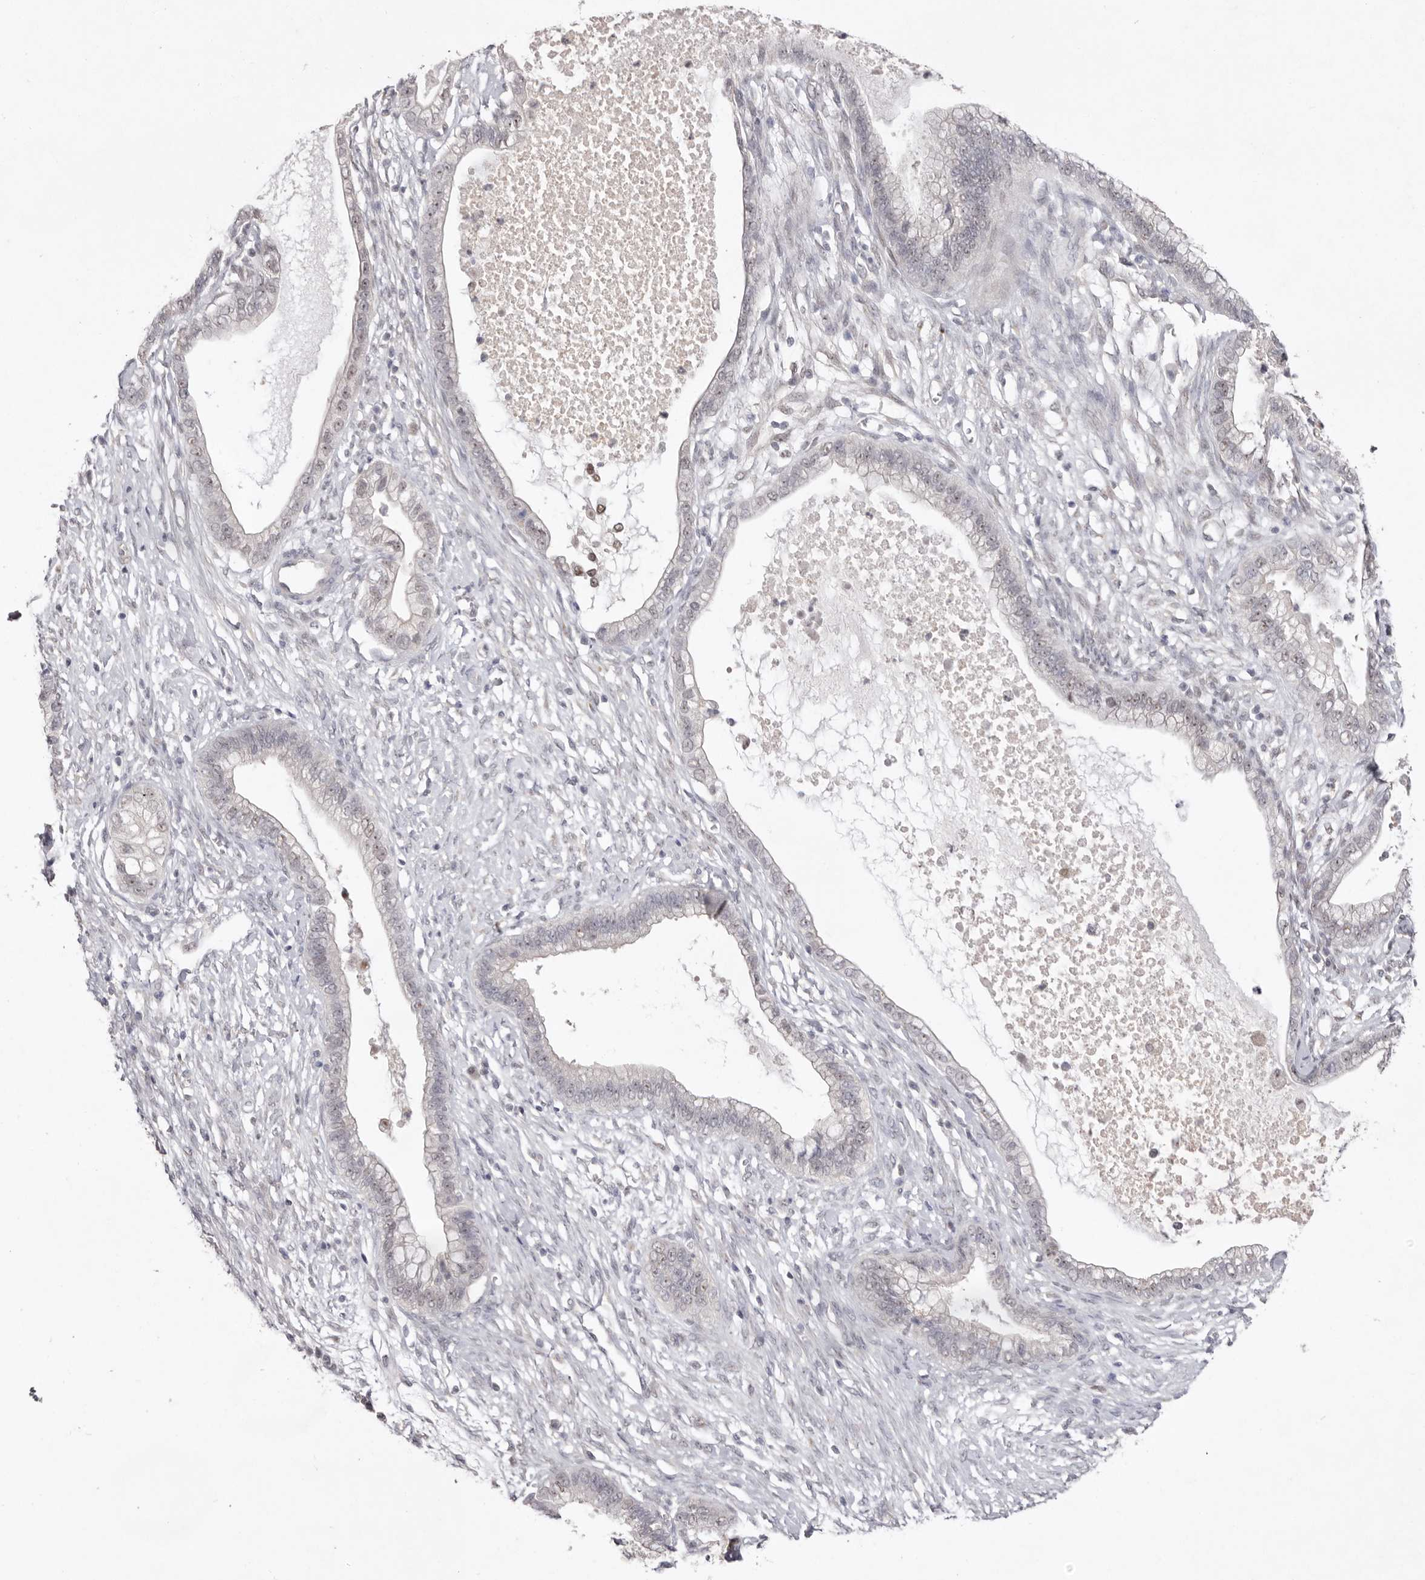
{"staining": {"intensity": "negative", "quantity": "none", "location": "none"}, "tissue": "cervical cancer", "cell_type": "Tumor cells", "image_type": "cancer", "snomed": [{"axis": "morphology", "description": "Adenocarcinoma, NOS"}, {"axis": "topography", "description": "Cervix"}], "caption": "Adenocarcinoma (cervical) was stained to show a protein in brown. There is no significant positivity in tumor cells.", "gene": "TADA1", "patient": {"sex": "female", "age": 44}}